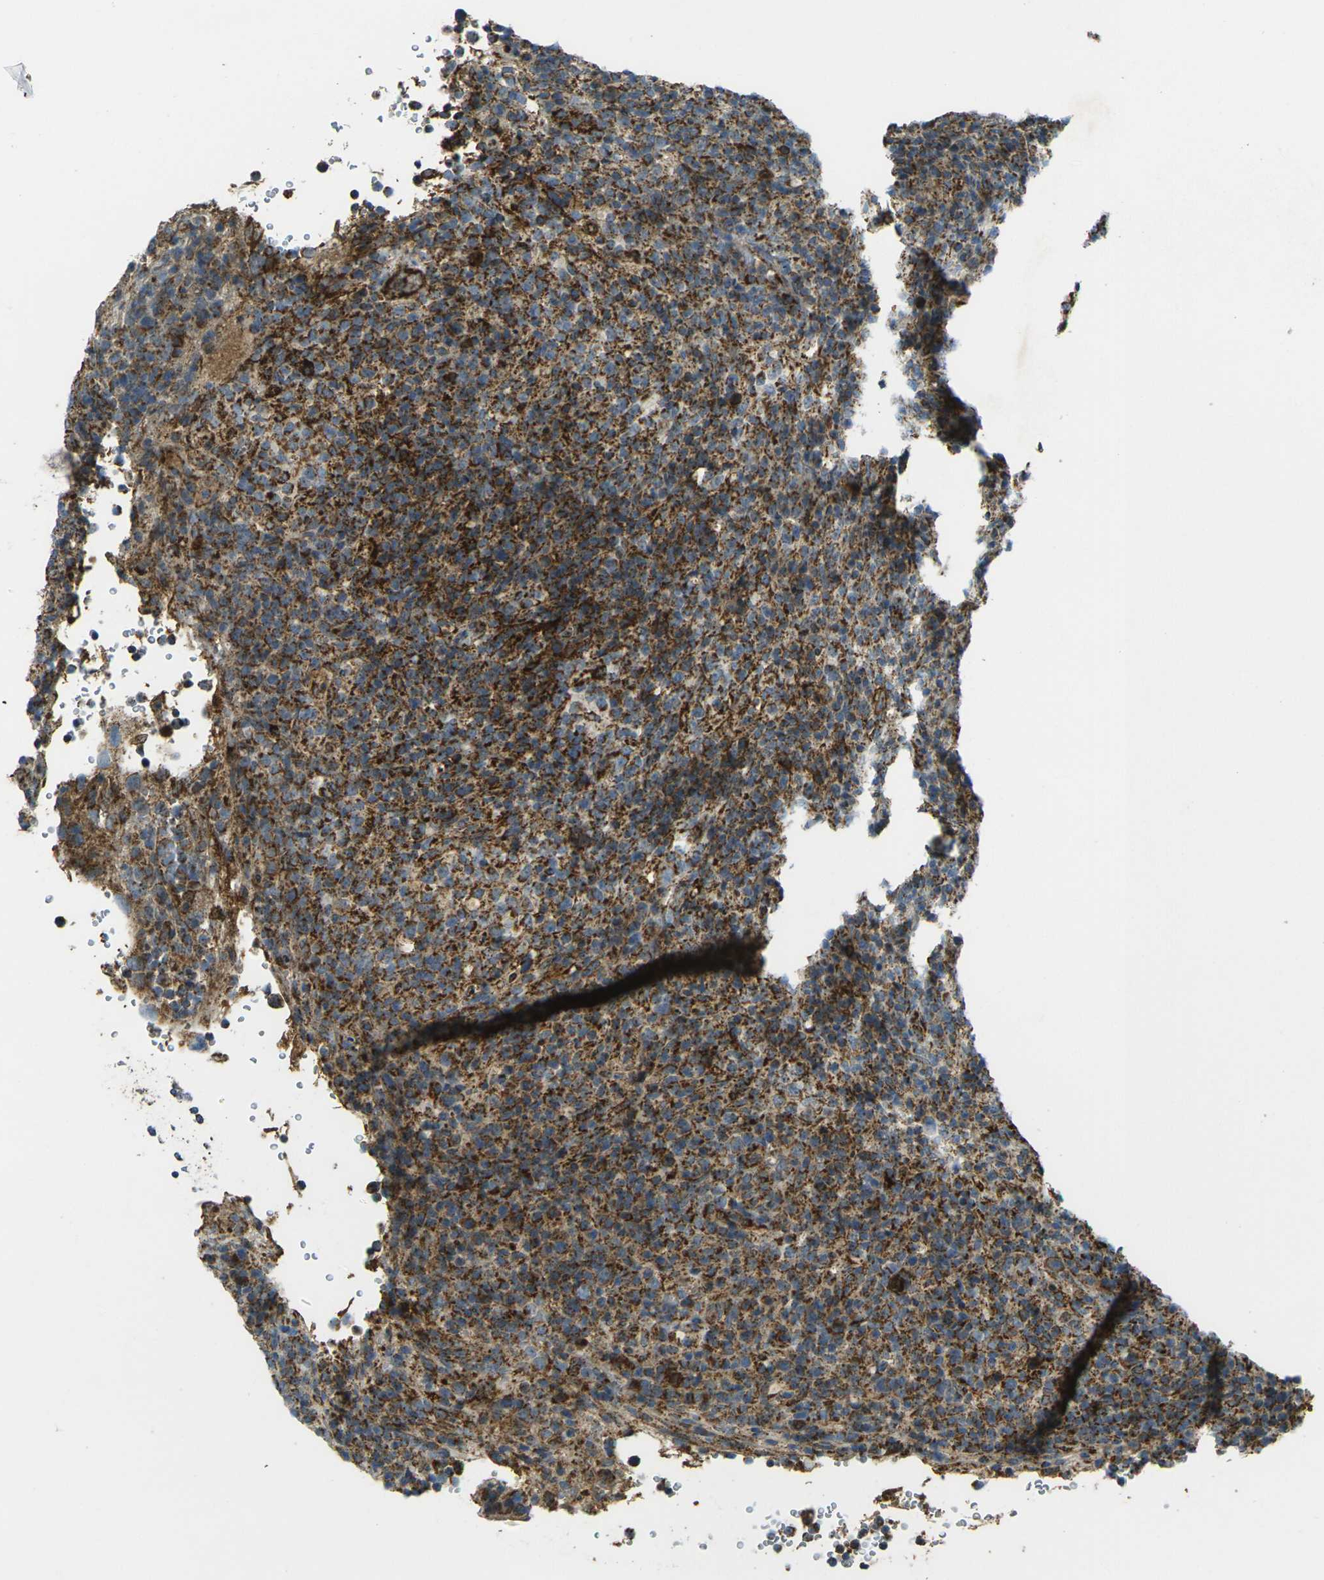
{"staining": {"intensity": "moderate", "quantity": ">75%", "location": "cytoplasmic/membranous"}, "tissue": "lymphoma", "cell_type": "Tumor cells", "image_type": "cancer", "snomed": [{"axis": "morphology", "description": "Malignant lymphoma, non-Hodgkin's type, High grade"}, {"axis": "topography", "description": "Lymph node"}], "caption": "Protein analysis of malignant lymphoma, non-Hodgkin's type (high-grade) tissue displays moderate cytoplasmic/membranous staining in approximately >75% of tumor cells.", "gene": "IGF1R", "patient": {"sex": "female", "age": 76}}